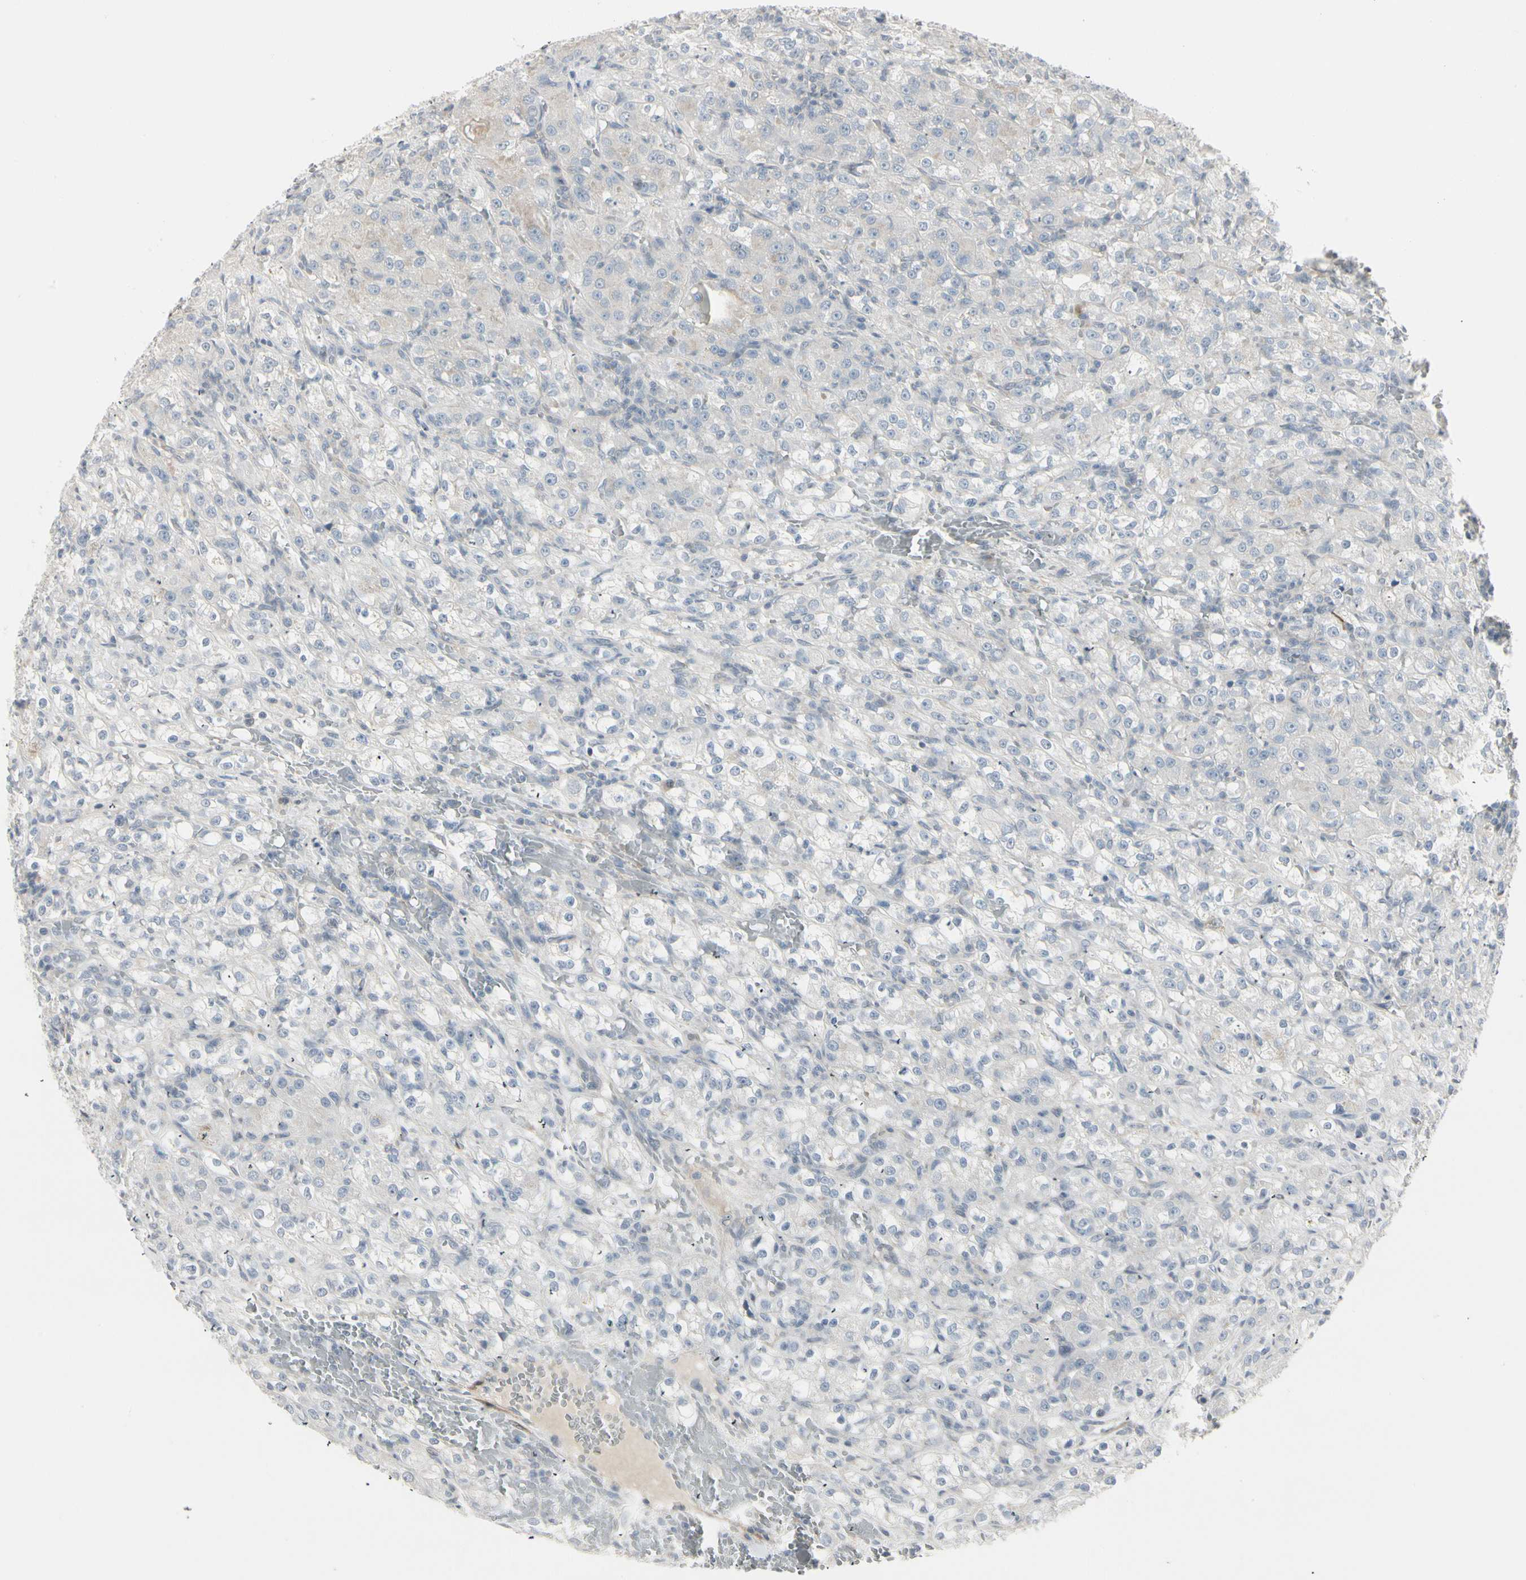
{"staining": {"intensity": "weak", "quantity": "<25%", "location": "cytoplasmic/membranous"}, "tissue": "renal cancer", "cell_type": "Tumor cells", "image_type": "cancer", "snomed": [{"axis": "morphology", "description": "Normal tissue, NOS"}, {"axis": "morphology", "description": "Adenocarcinoma, NOS"}, {"axis": "topography", "description": "Kidney"}], "caption": "Histopathology image shows no significant protein staining in tumor cells of renal cancer.", "gene": "DMPK", "patient": {"sex": "male", "age": 61}}